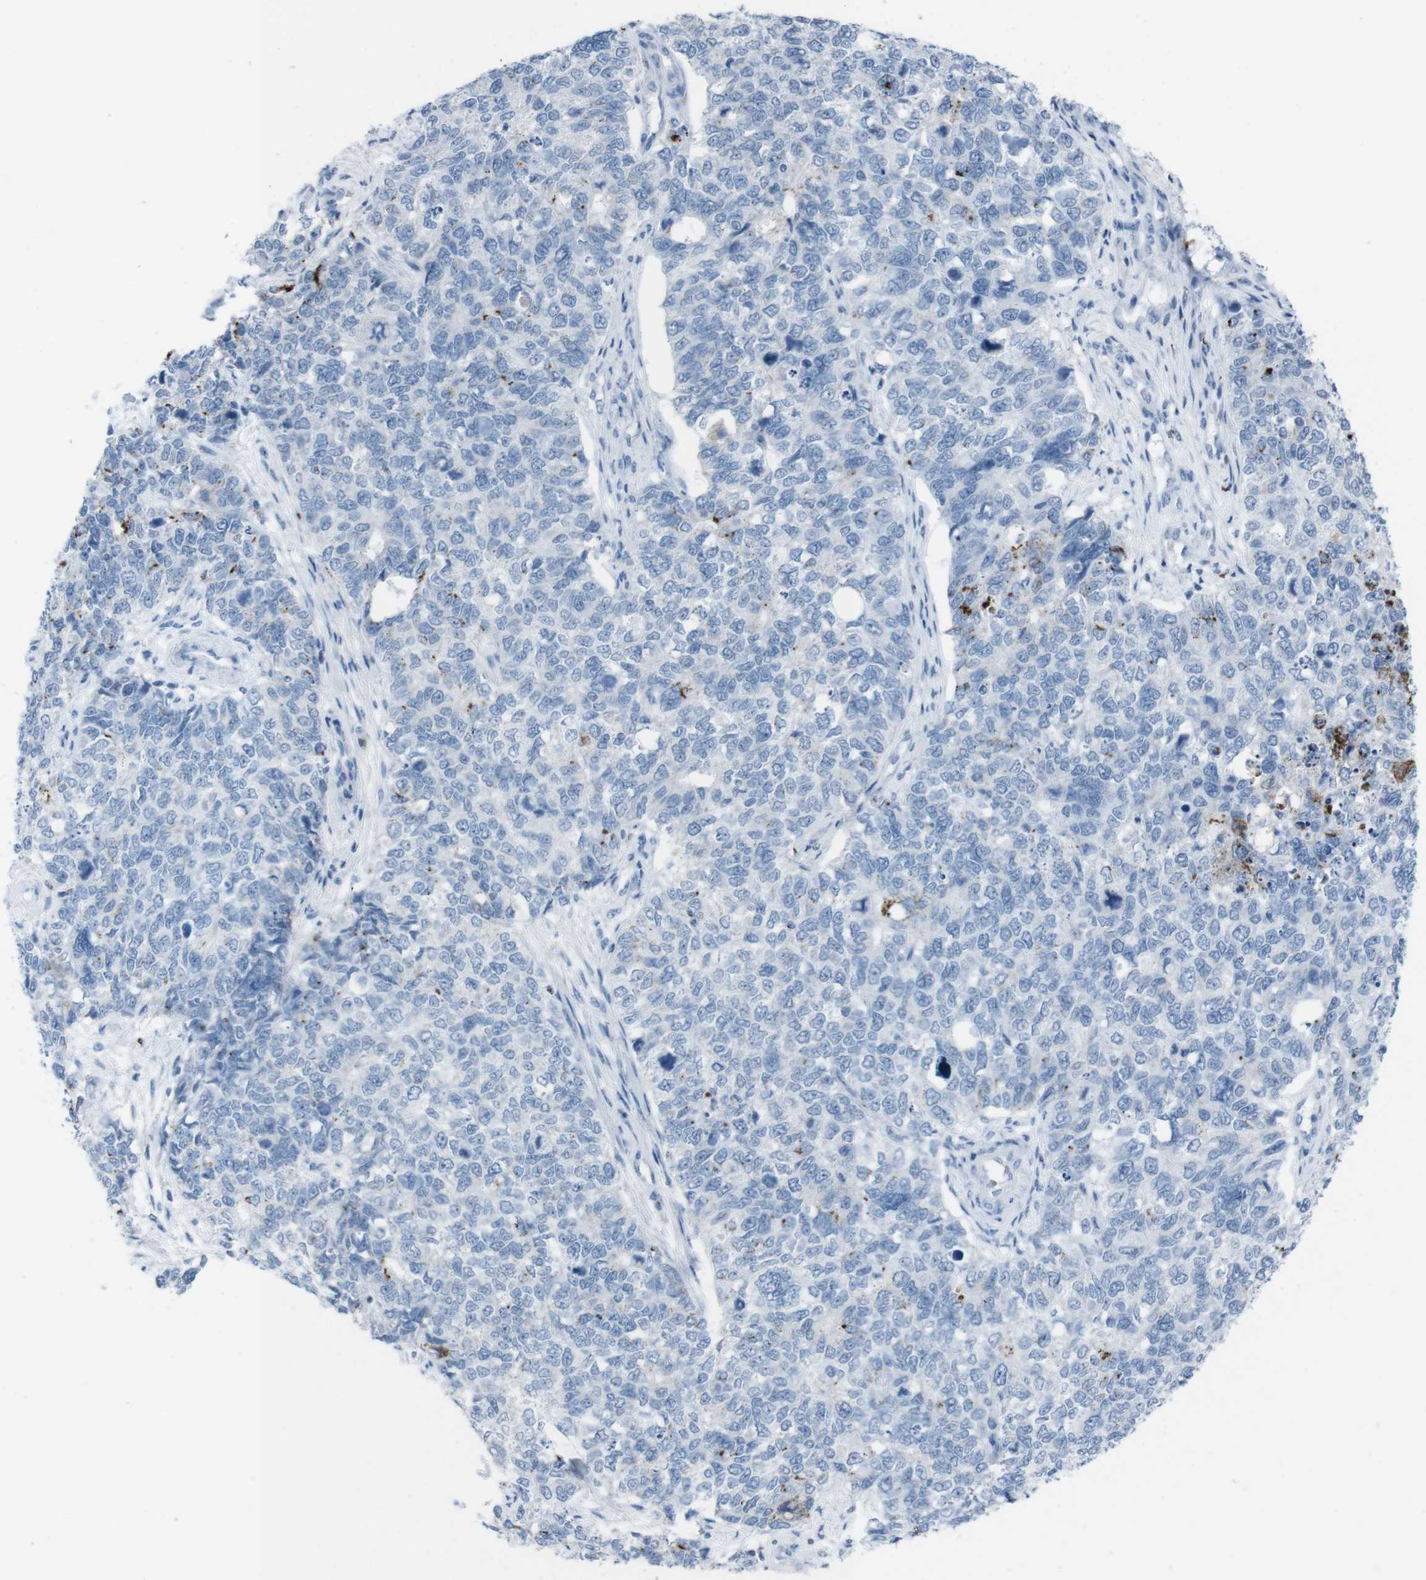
{"staining": {"intensity": "strong", "quantity": "<25%", "location": "cytoplasmic/membranous"}, "tissue": "cervical cancer", "cell_type": "Tumor cells", "image_type": "cancer", "snomed": [{"axis": "morphology", "description": "Squamous cell carcinoma, NOS"}, {"axis": "topography", "description": "Cervix"}], "caption": "This image shows squamous cell carcinoma (cervical) stained with IHC to label a protein in brown. The cytoplasmic/membranous of tumor cells show strong positivity for the protein. Nuclei are counter-stained blue.", "gene": "ST6GAL1", "patient": {"sex": "female", "age": 63}}